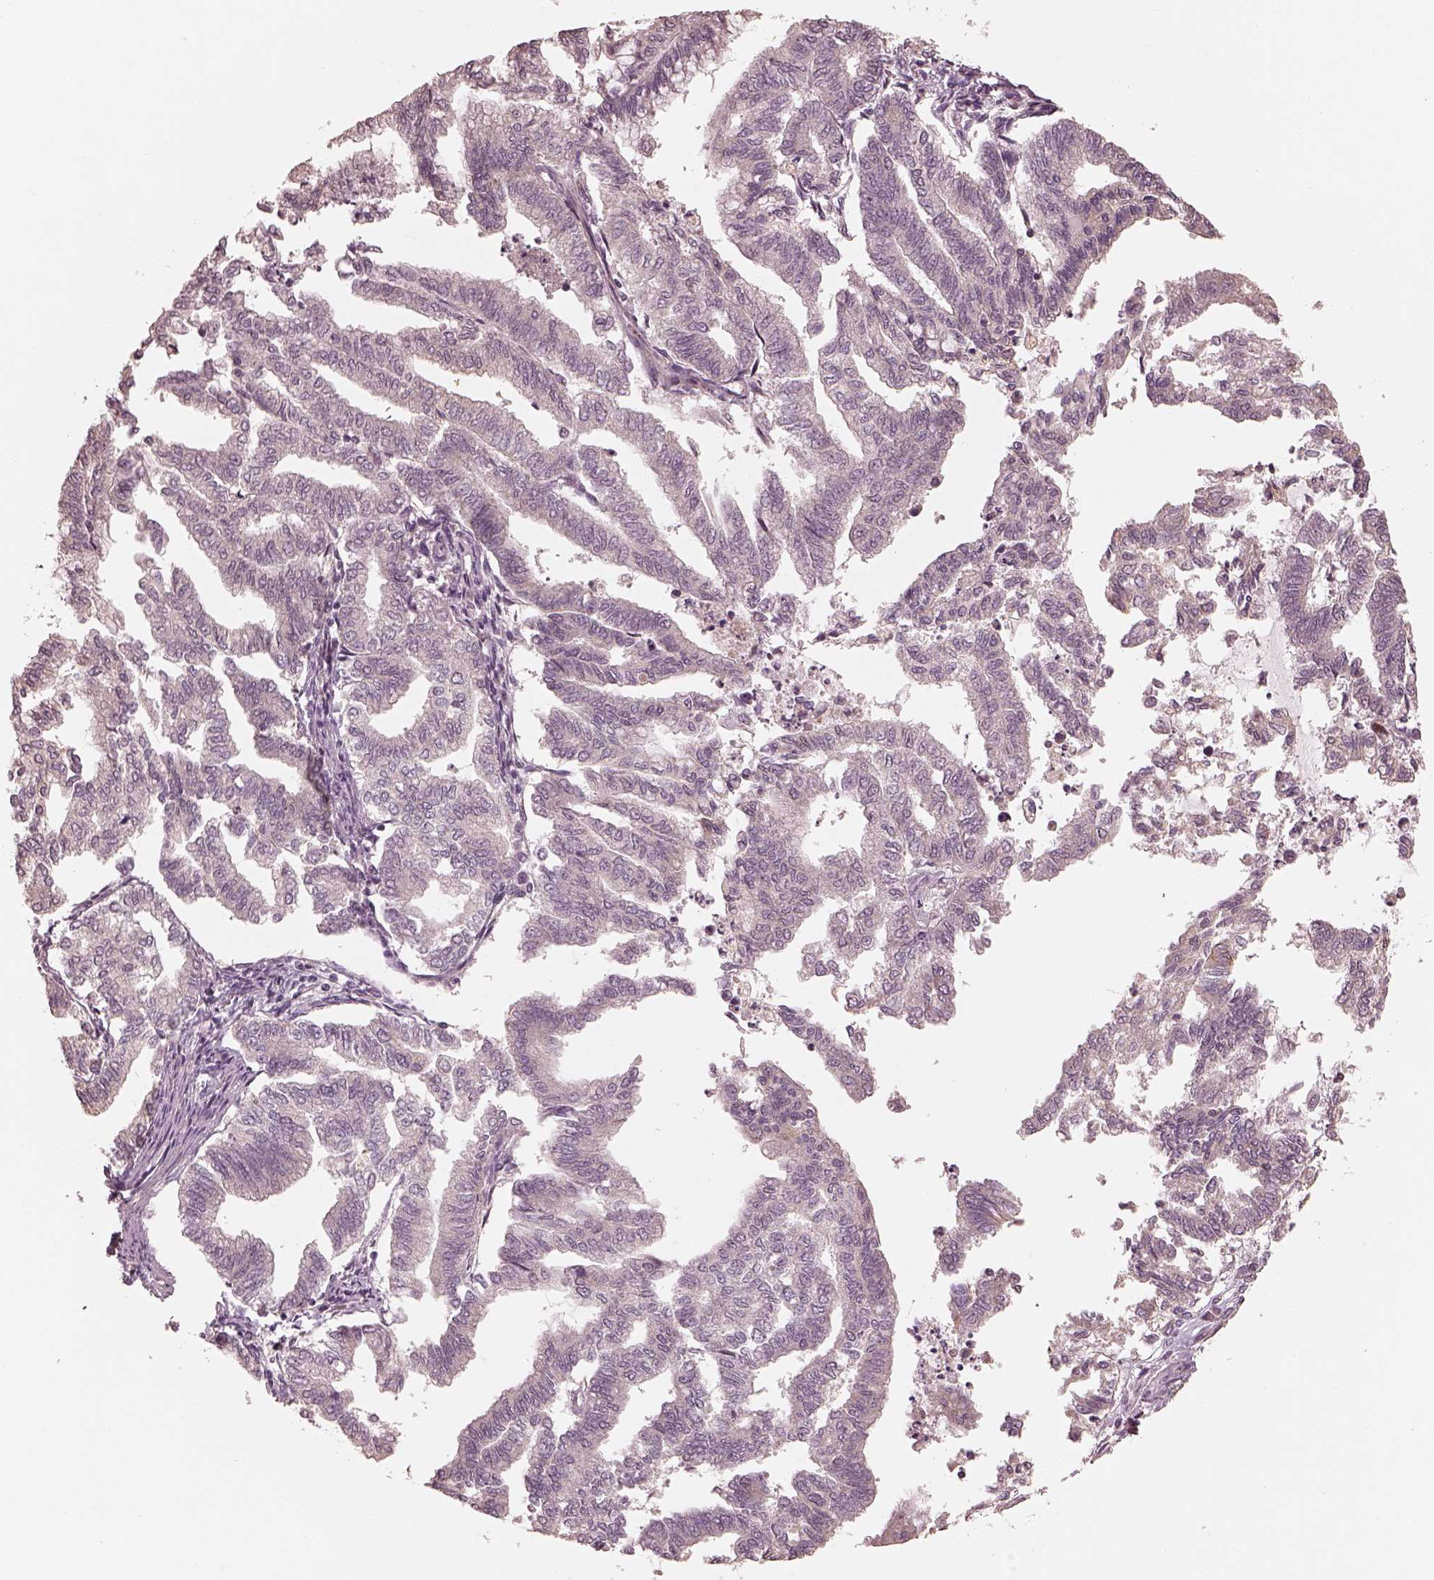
{"staining": {"intensity": "negative", "quantity": "none", "location": "none"}, "tissue": "endometrial cancer", "cell_type": "Tumor cells", "image_type": "cancer", "snomed": [{"axis": "morphology", "description": "Adenocarcinoma, NOS"}, {"axis": "topography", "description": "Endometrium"}], "caption": "IHC of human endometrial cancer (adenocarcinoma) displays no positivity in tumor cells.", "gene": "SLC25A46", "patient": {"sex": "female", "age": 79}}